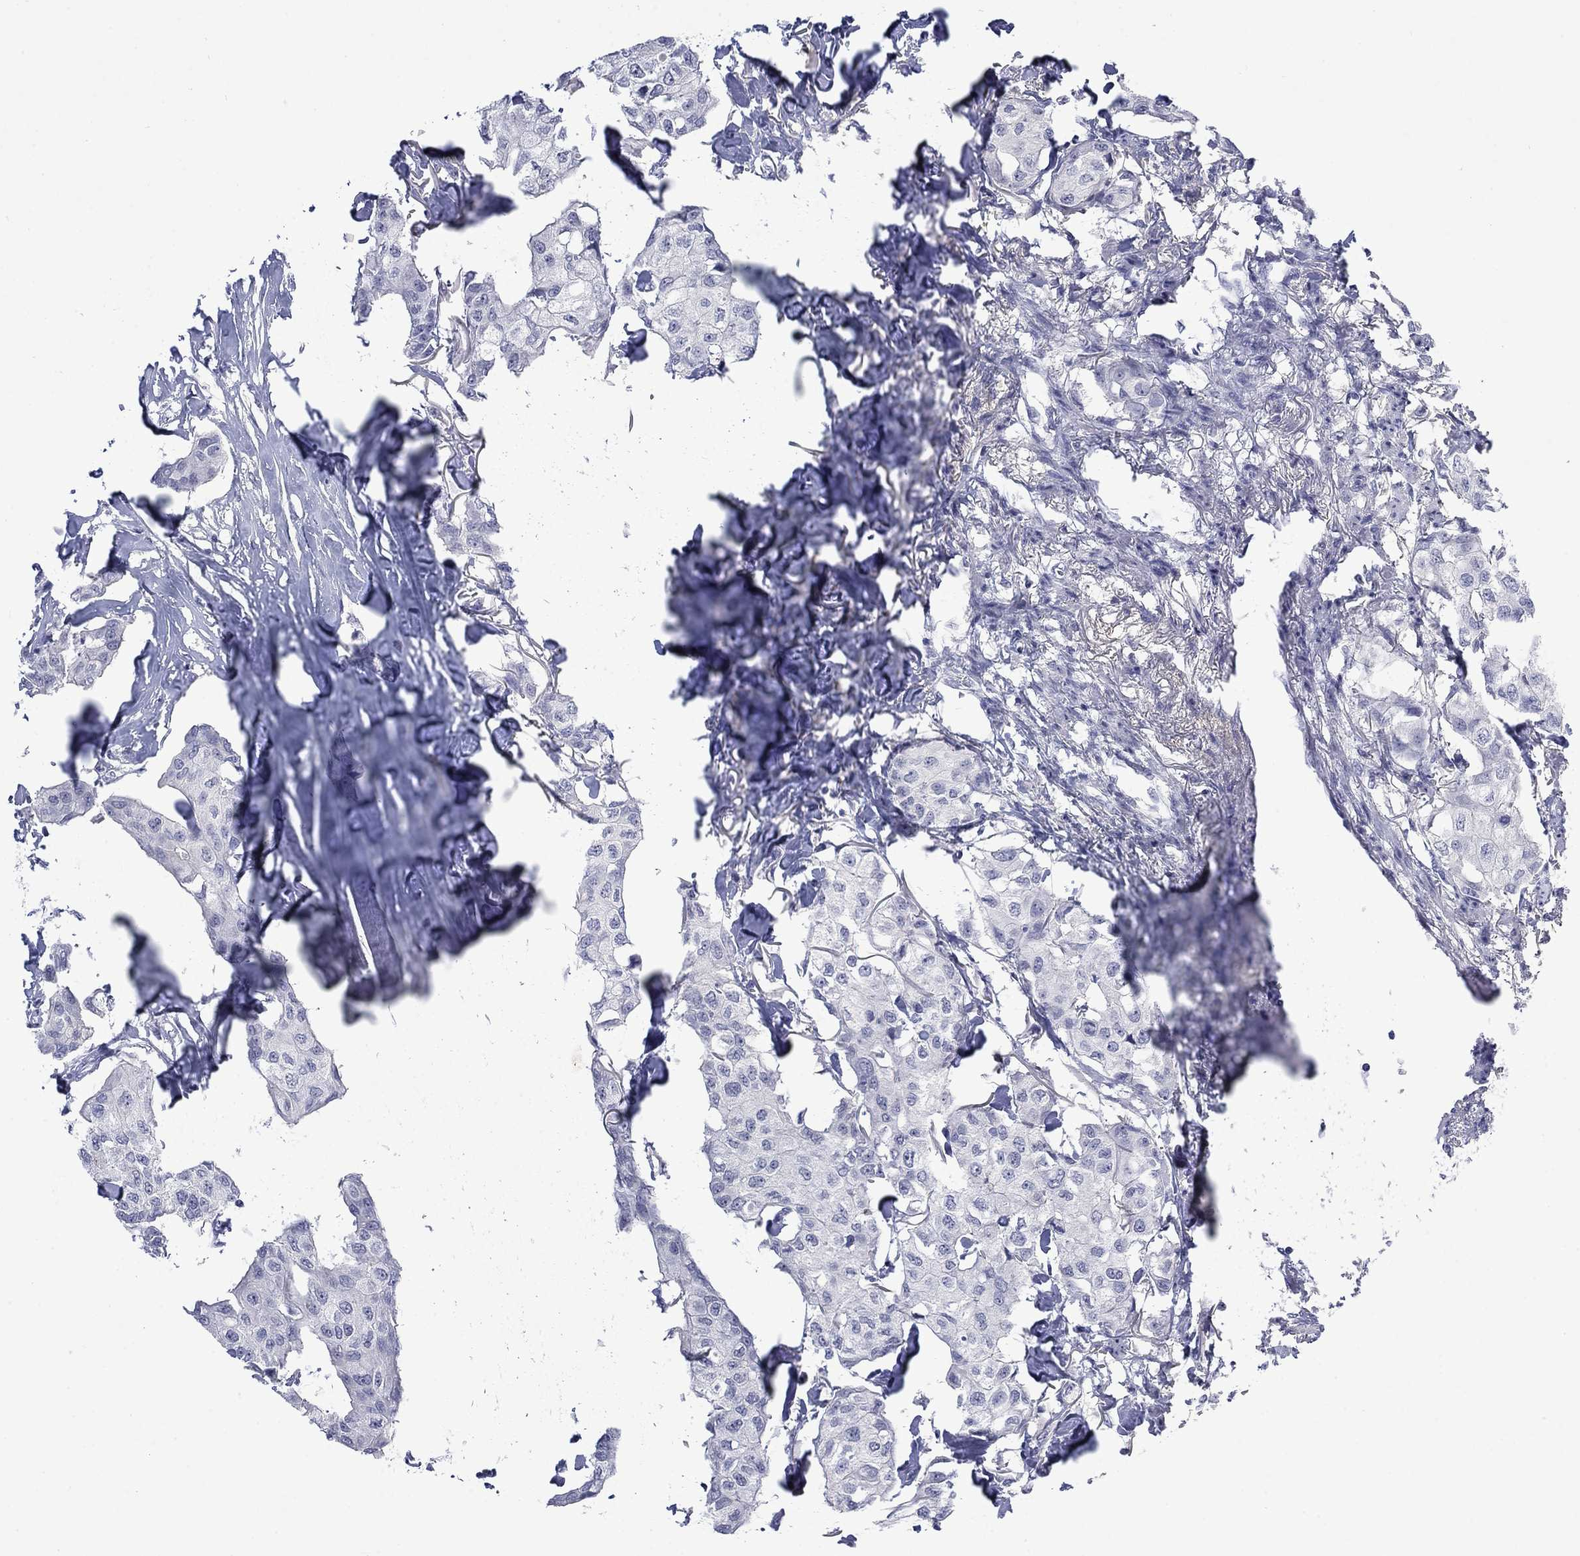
{"staining": {"intensity": "negative", "quantity": "none", "location": "none"}, "tissue": "breast cancer", "cell_type": "Tumor cells", "image_type": "cancer", "snomed": [{"axis": "morphology", "description": "Duct carcinoma"}, {"axis": "topography", "description": "Breast"}], "caption": "This is a image of immunohistochemistry (IHC) staining of breast cancer, which shows no expression in tumor cells.", "gene": "NSMF", "patient": {"sex": "female", "age": 80}}